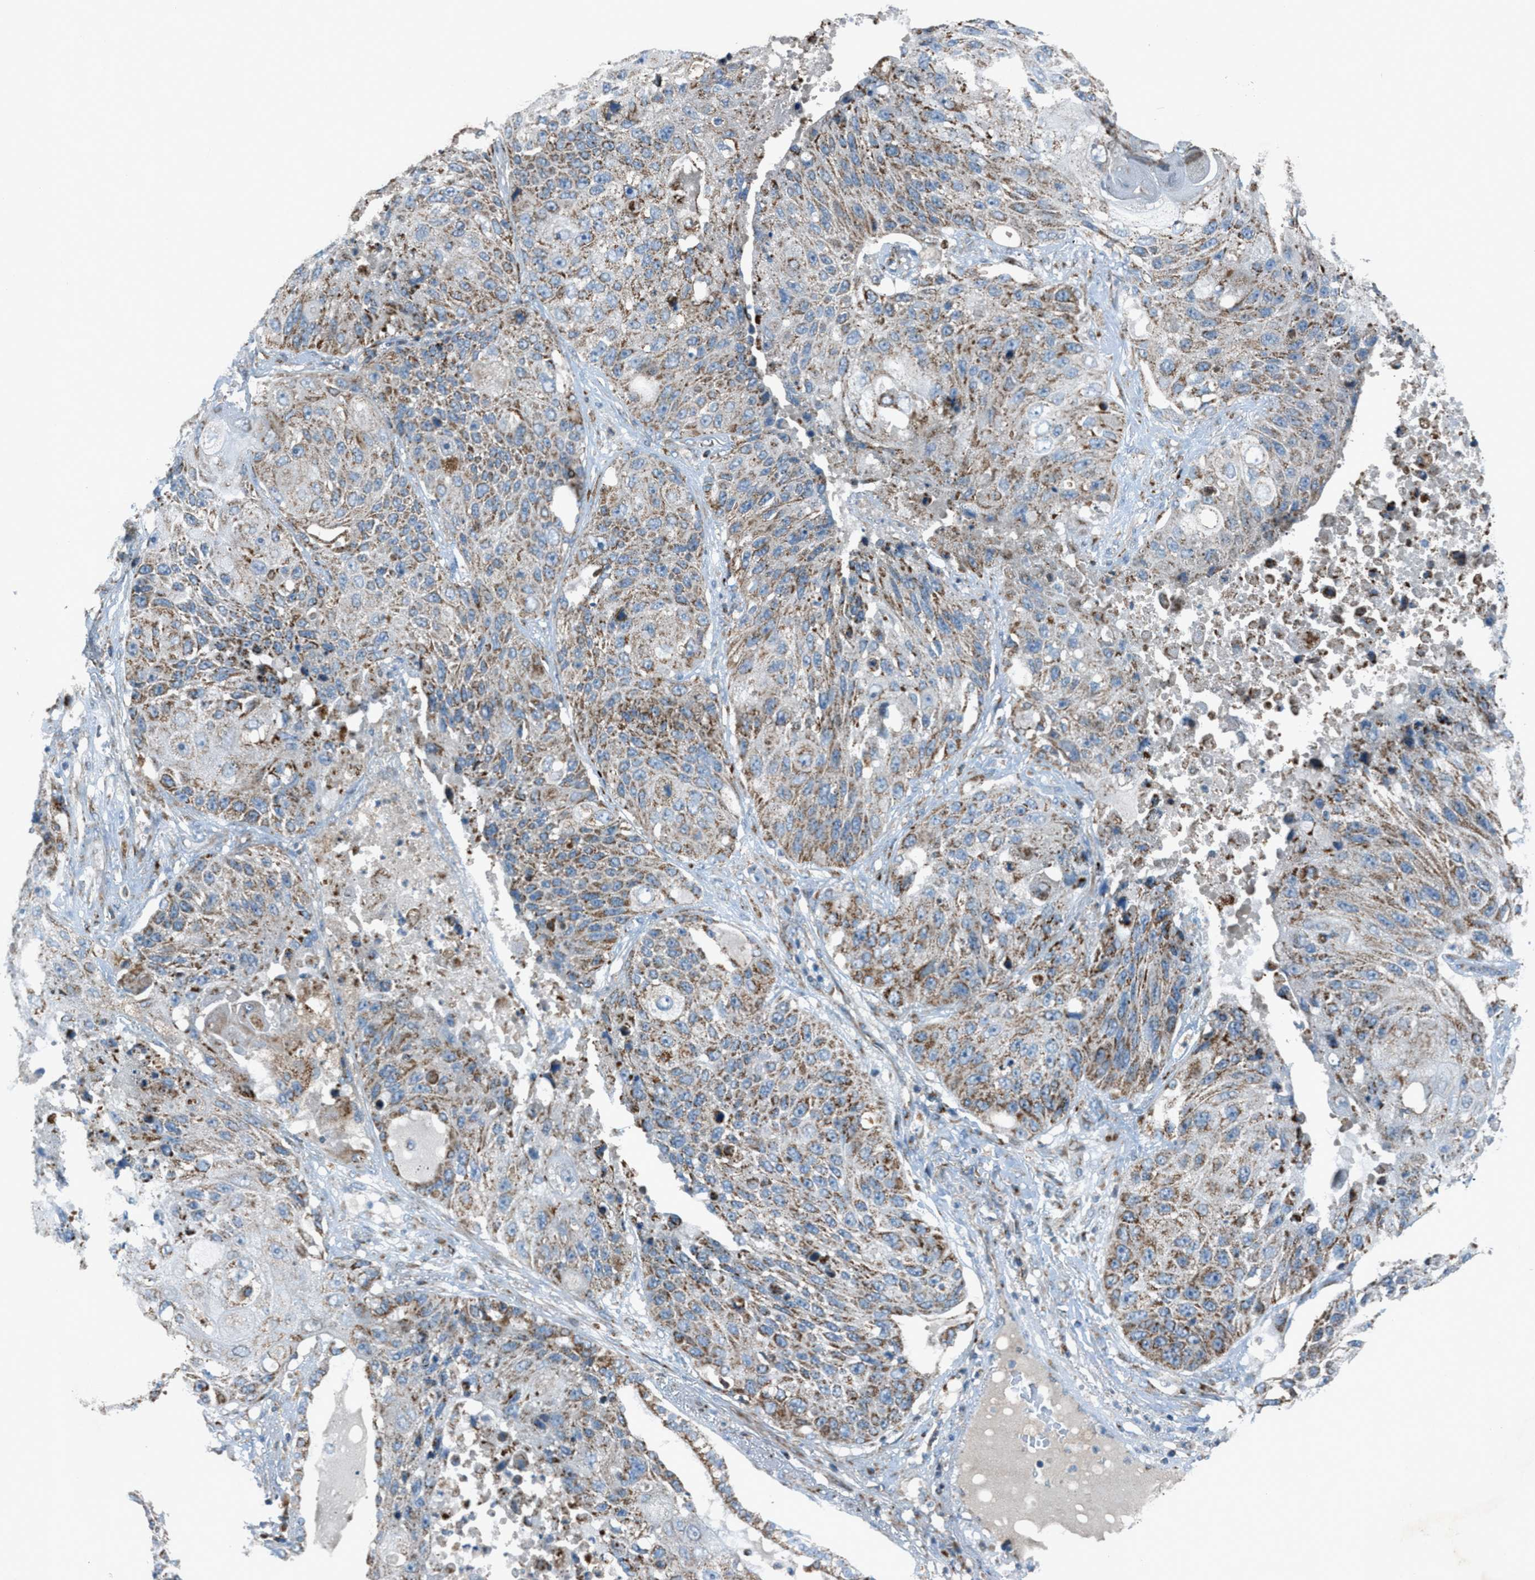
{"staining": {"intensity": "weak", "quantity": ">75%", "location": "cytoplasmic/membranous"}, "tissue": "lung cancer", "cell_type": "Tumor cells", "image_type": "cancer", "snomed": [{"axis": "morphology", "description": "Squamous cell carcinoma, NOS"}, {"axis": "topography", "description": "Lung"}], "caption": "This is an image of immunohistochemistry staining of lung squamous cell carcinoma, which shows weak expression in the cytoplasmic/membranous of tumor cells.", "gene": "BCKDK", "patient": {"sex": "male", "age": 61}}